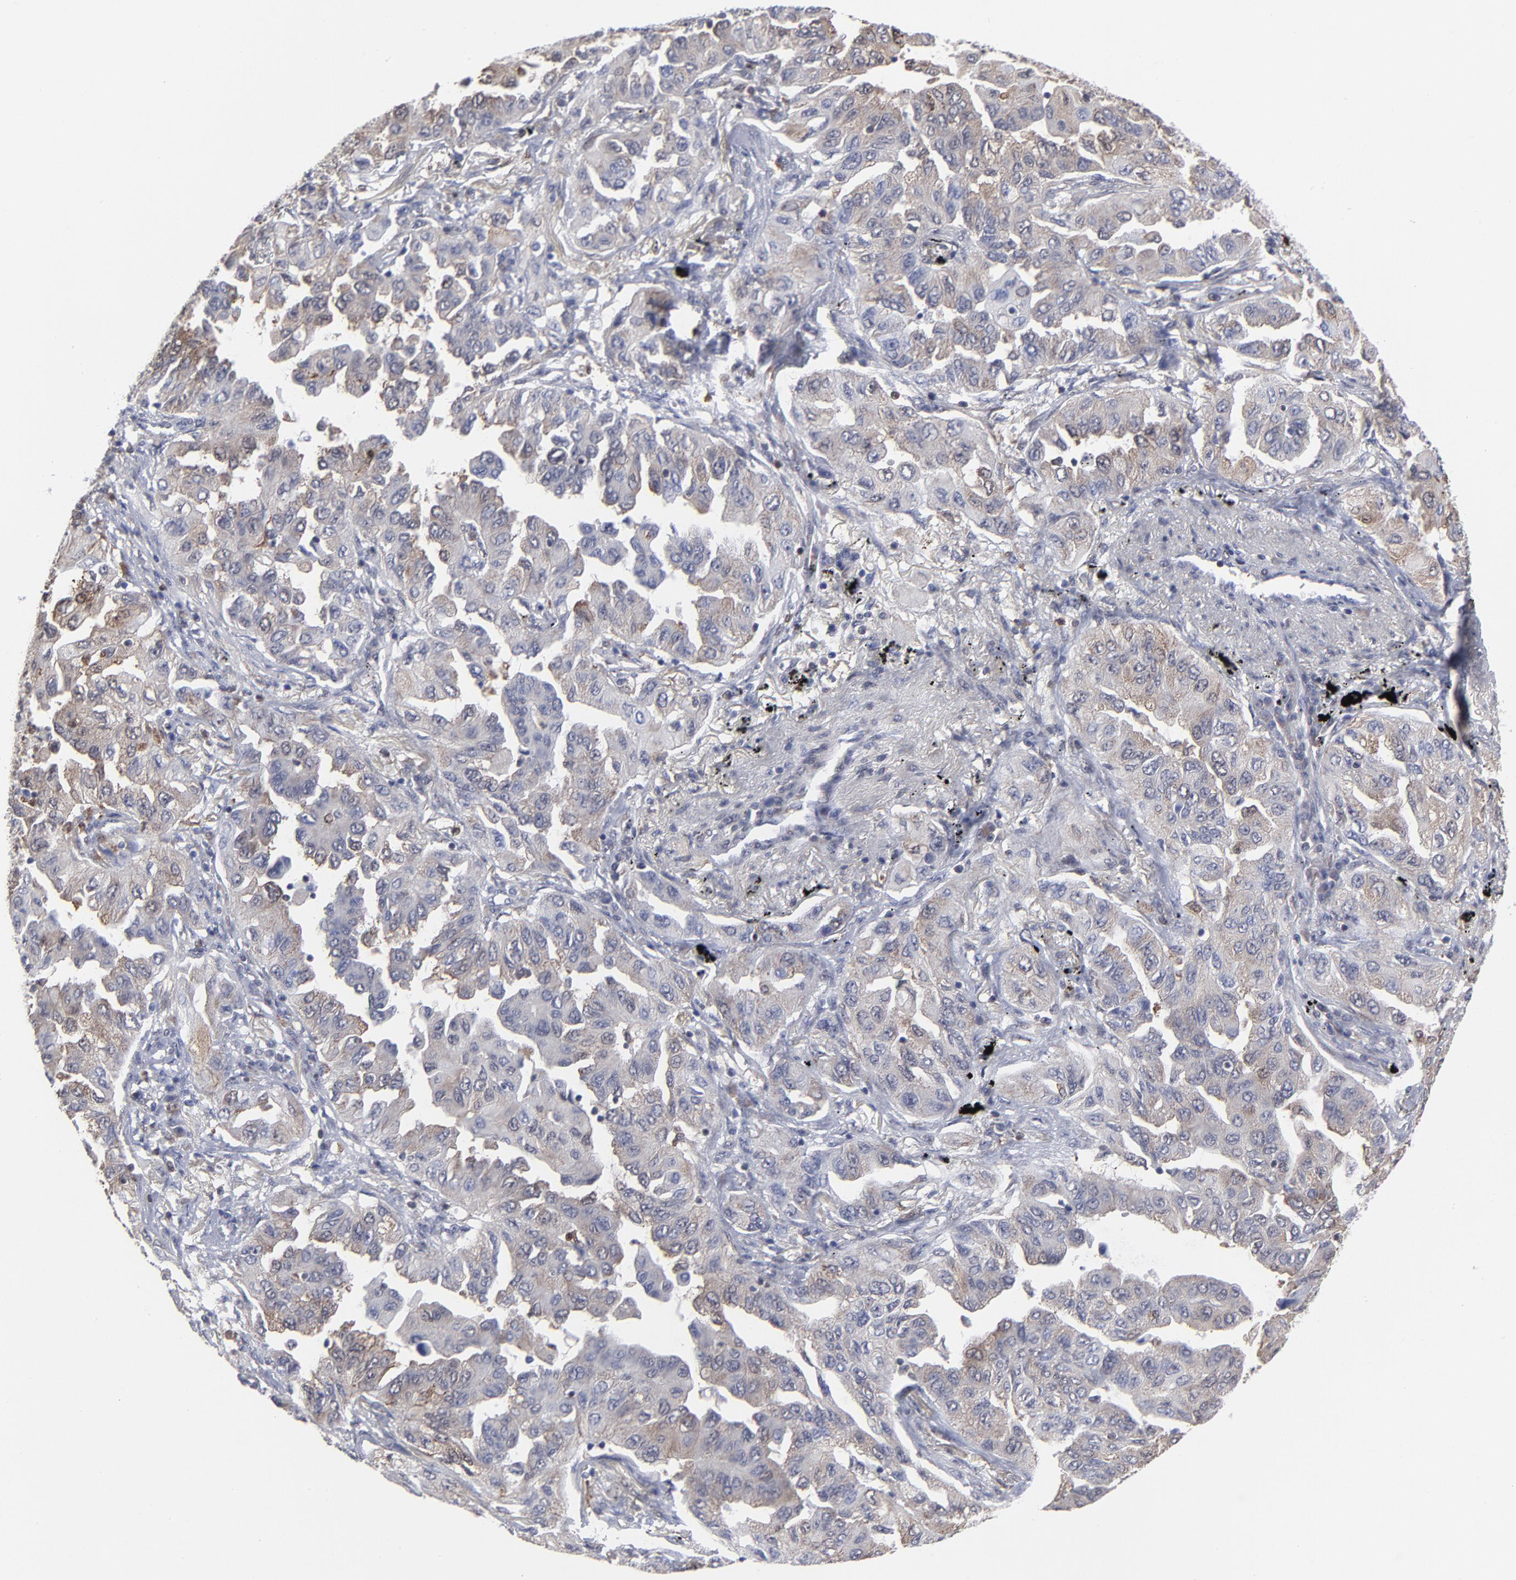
{"staining": {"intensity": "weak", "quantity": "25%-75%", "location": "cytoplasmic/membranous"}, "tissue": "lung cancer", "cell_type": "Tumor cells", "image_type": "cancer", "snomed": [{"axis": "morphology", "description": "Adenocarcinoma, NOS"}, {"axis": "topography", "description": "Lung"}], "caption": "Protein expression analysis of lung cancer reveals weak cytoplasmic/membranous positivity in about 25%-75% of tumor cells.", "gene": "MAP2K1", "patient": {"sex": "female", "age": 65}}